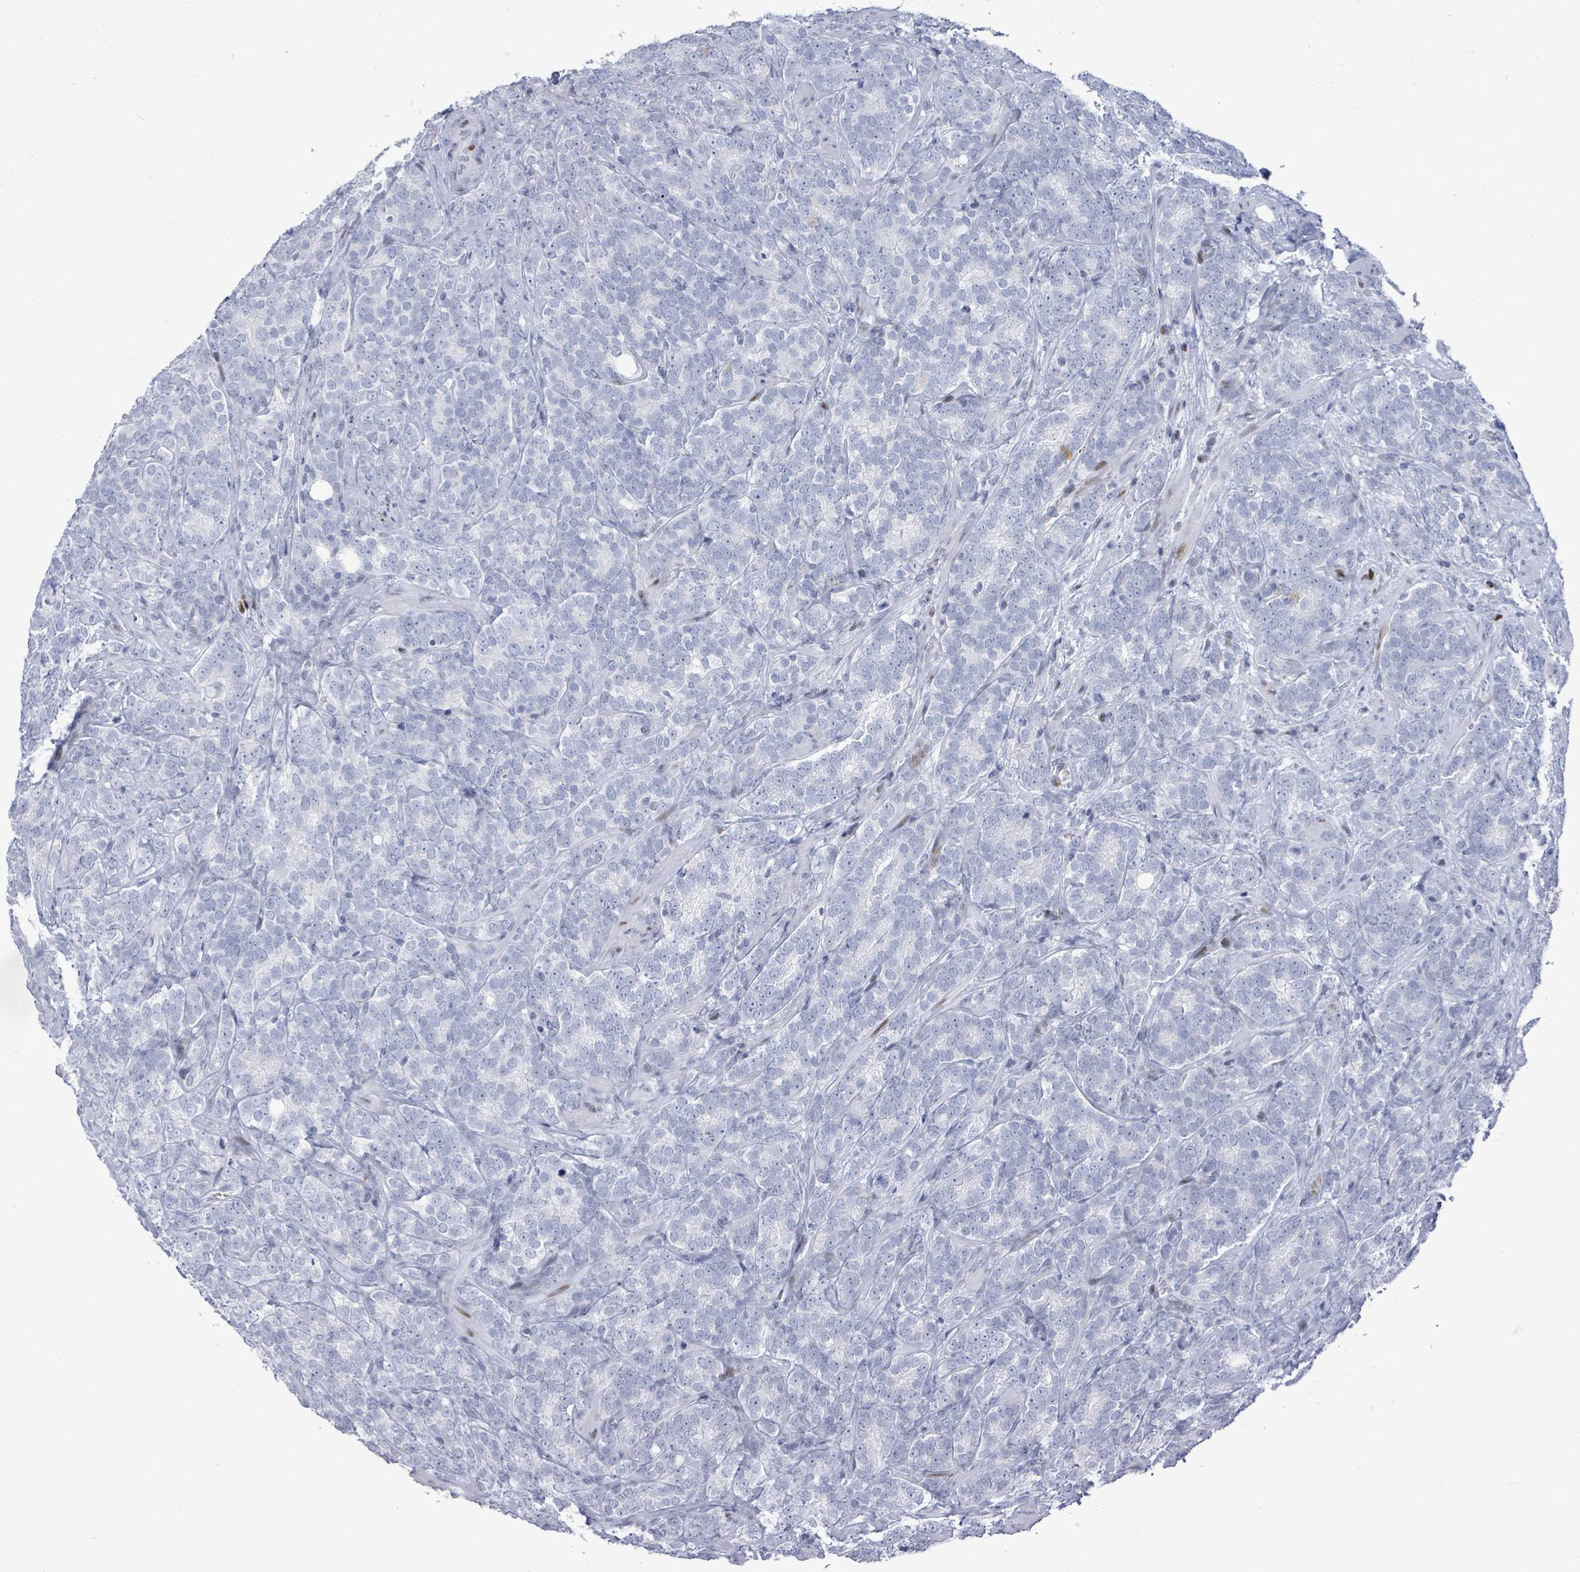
{"staining": {"intensity": "negative", "quantity": "none", "location": "none"}, "tissue": "prostate cancer", "cell_type": "Tumor cells", "image_type": "cancer", "snomed": [{"axis": "morphology", "description": "Adenocarcinoma, High grade"}, {"axis": "topography", "description": "Prostate"}], "caption": "Protein analysis of prostate adenocarcinoma (high-grade) shows no significant staining in tumor cells. Nuclei are stained in blue.", "gene": "MALL", "patient": {"sex": "male", "age": 64}}